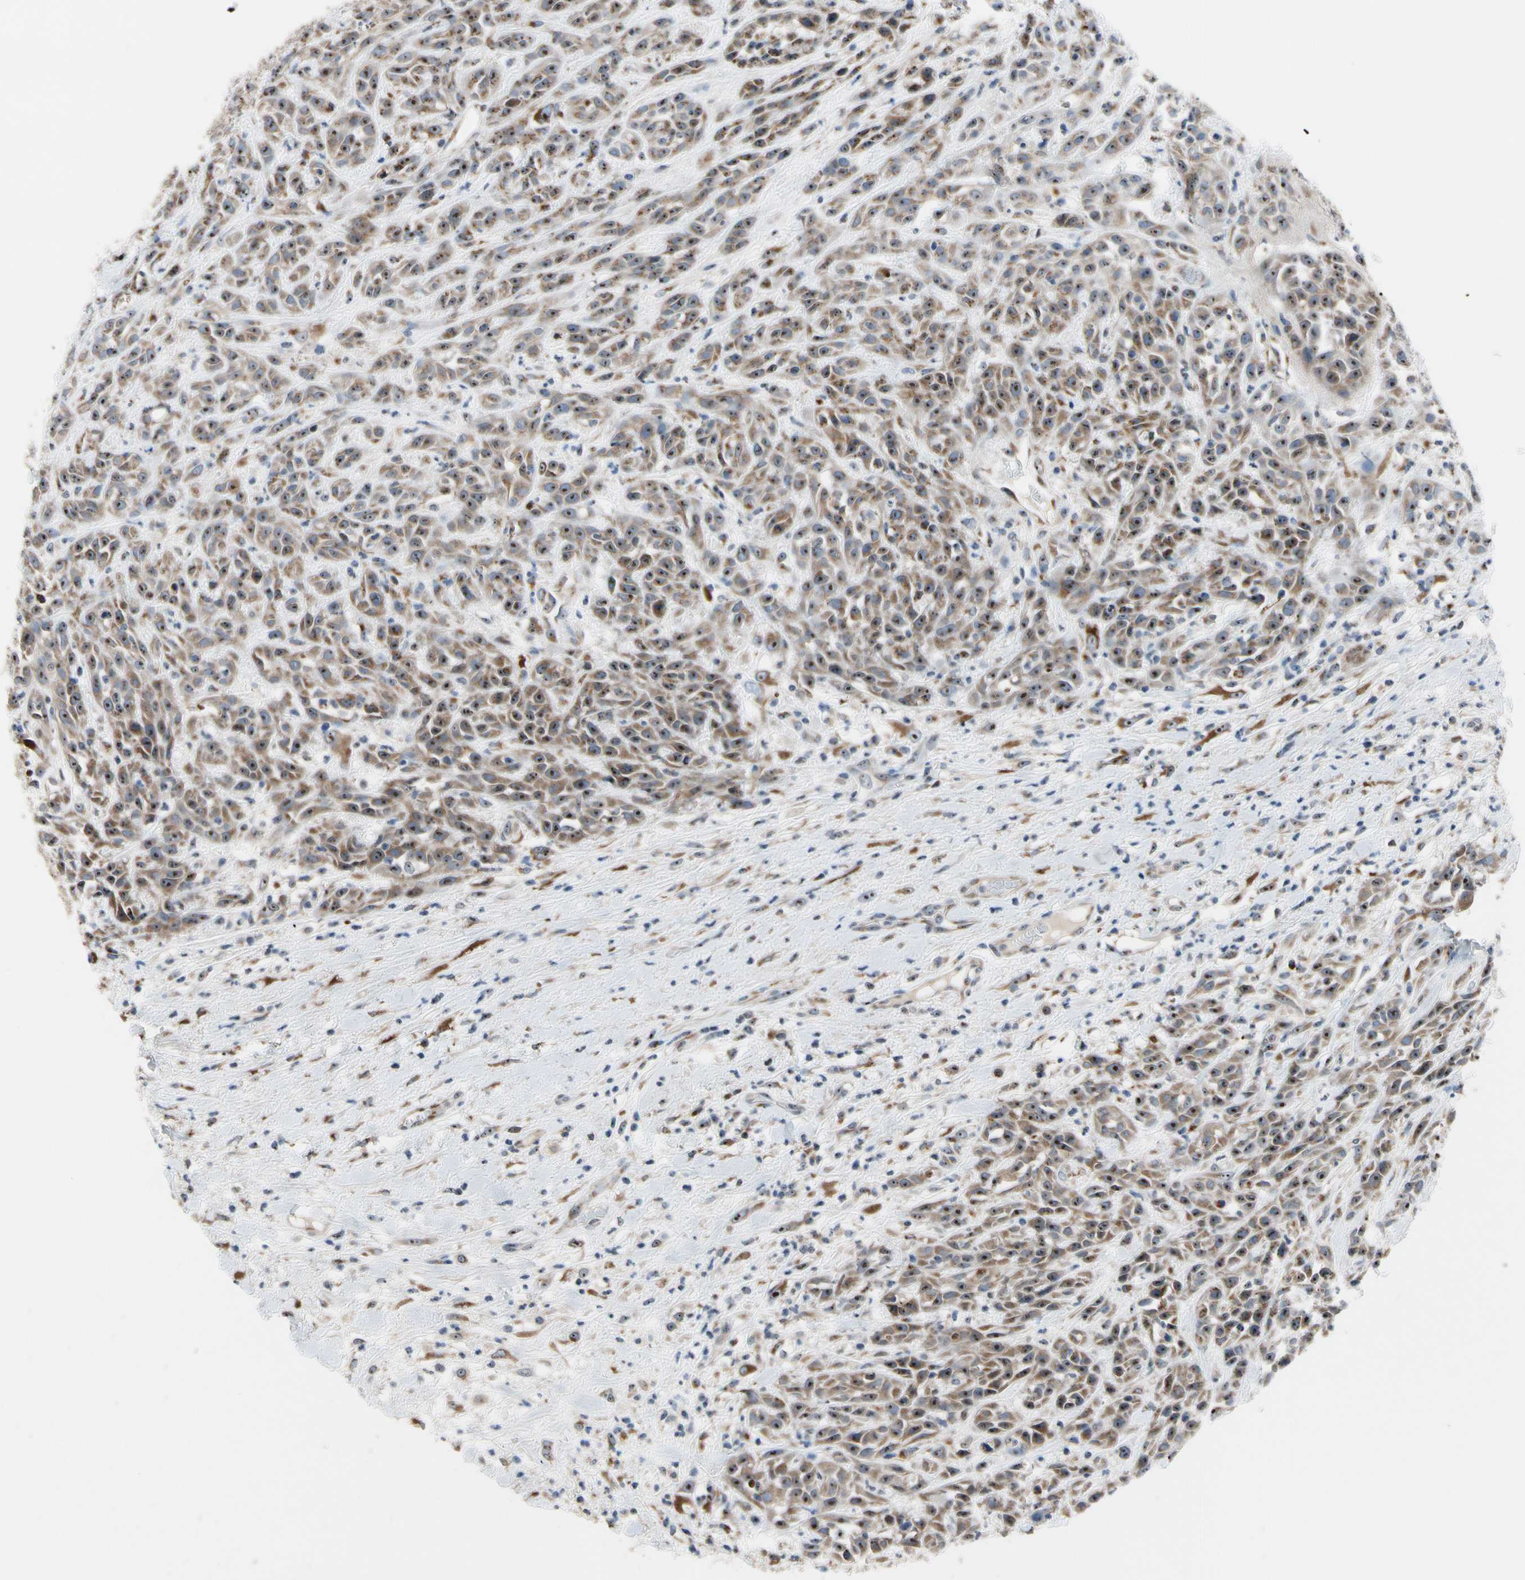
{"staining": {"intensity": "moderate", "quantity": ">75%", "location": "cytoplasmic/membranous"}, "tissue": "head and neck cancer", "cell_type": "Tumor cells", "image_type": "cancer", "snomed": [{"axis": "morphology", "description": "Normal tissue, NOS"}, {"axis": "morphology", "description": "Squamous cell carcinoma, NOS"}, {"axis": "topography", "description": "Cartilage tissue"}, {"axis": "topography", "description": "Head-Neck"}], "caption": "Head and neck cancer (squamous cell carcinoma) was stained to show a protein in brown. There is medium levels of moderate cytoplasmic/membranous staining in about >75% of tumor cells. (DAB (3,3'-diaminobenzidine) = brown stain, brightfield microscopy at high magnification).", "gene": "TMED7", "patient": {"sex": "male", "age": 62}}